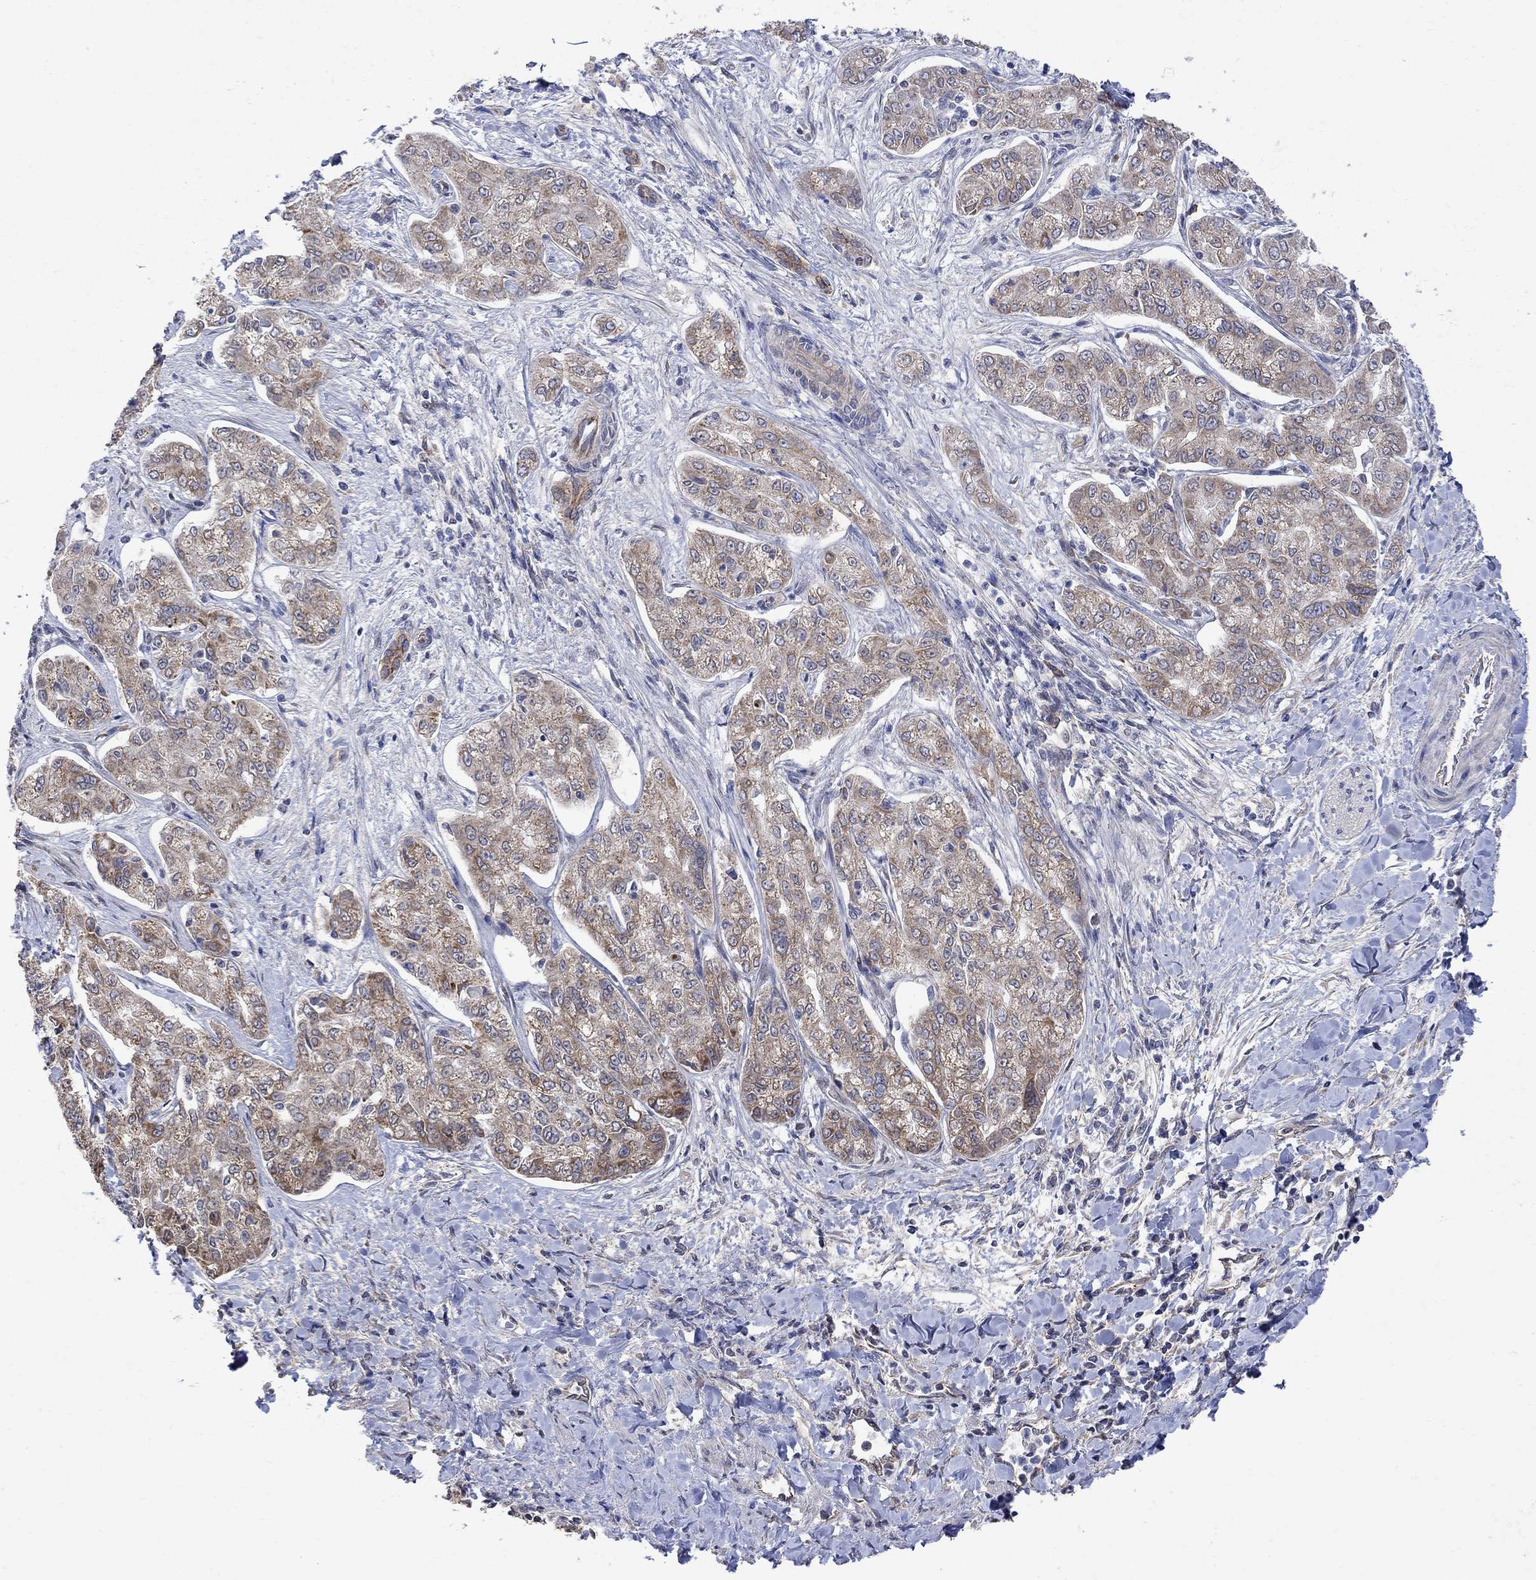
{"staining": {"intensity": "moderate", "quantity": ">75%", "location": "cytoplasmic/membranous"}, "tissue": "liver cancer", "cell_type": "Tumor cells", "image_type": "cancer", "snomed": [{"axis": "morphology", "description": "Cholangiocarcinoma"}, {"axis": "topography", "description": "Liver"}], "caption": "Human cholangiocarcinoma (liver) stained with a protein marker displays moderate staining in tumor cells.", "gene": "ANKRA2", "patient": {"sex": "female", "age": 47}}